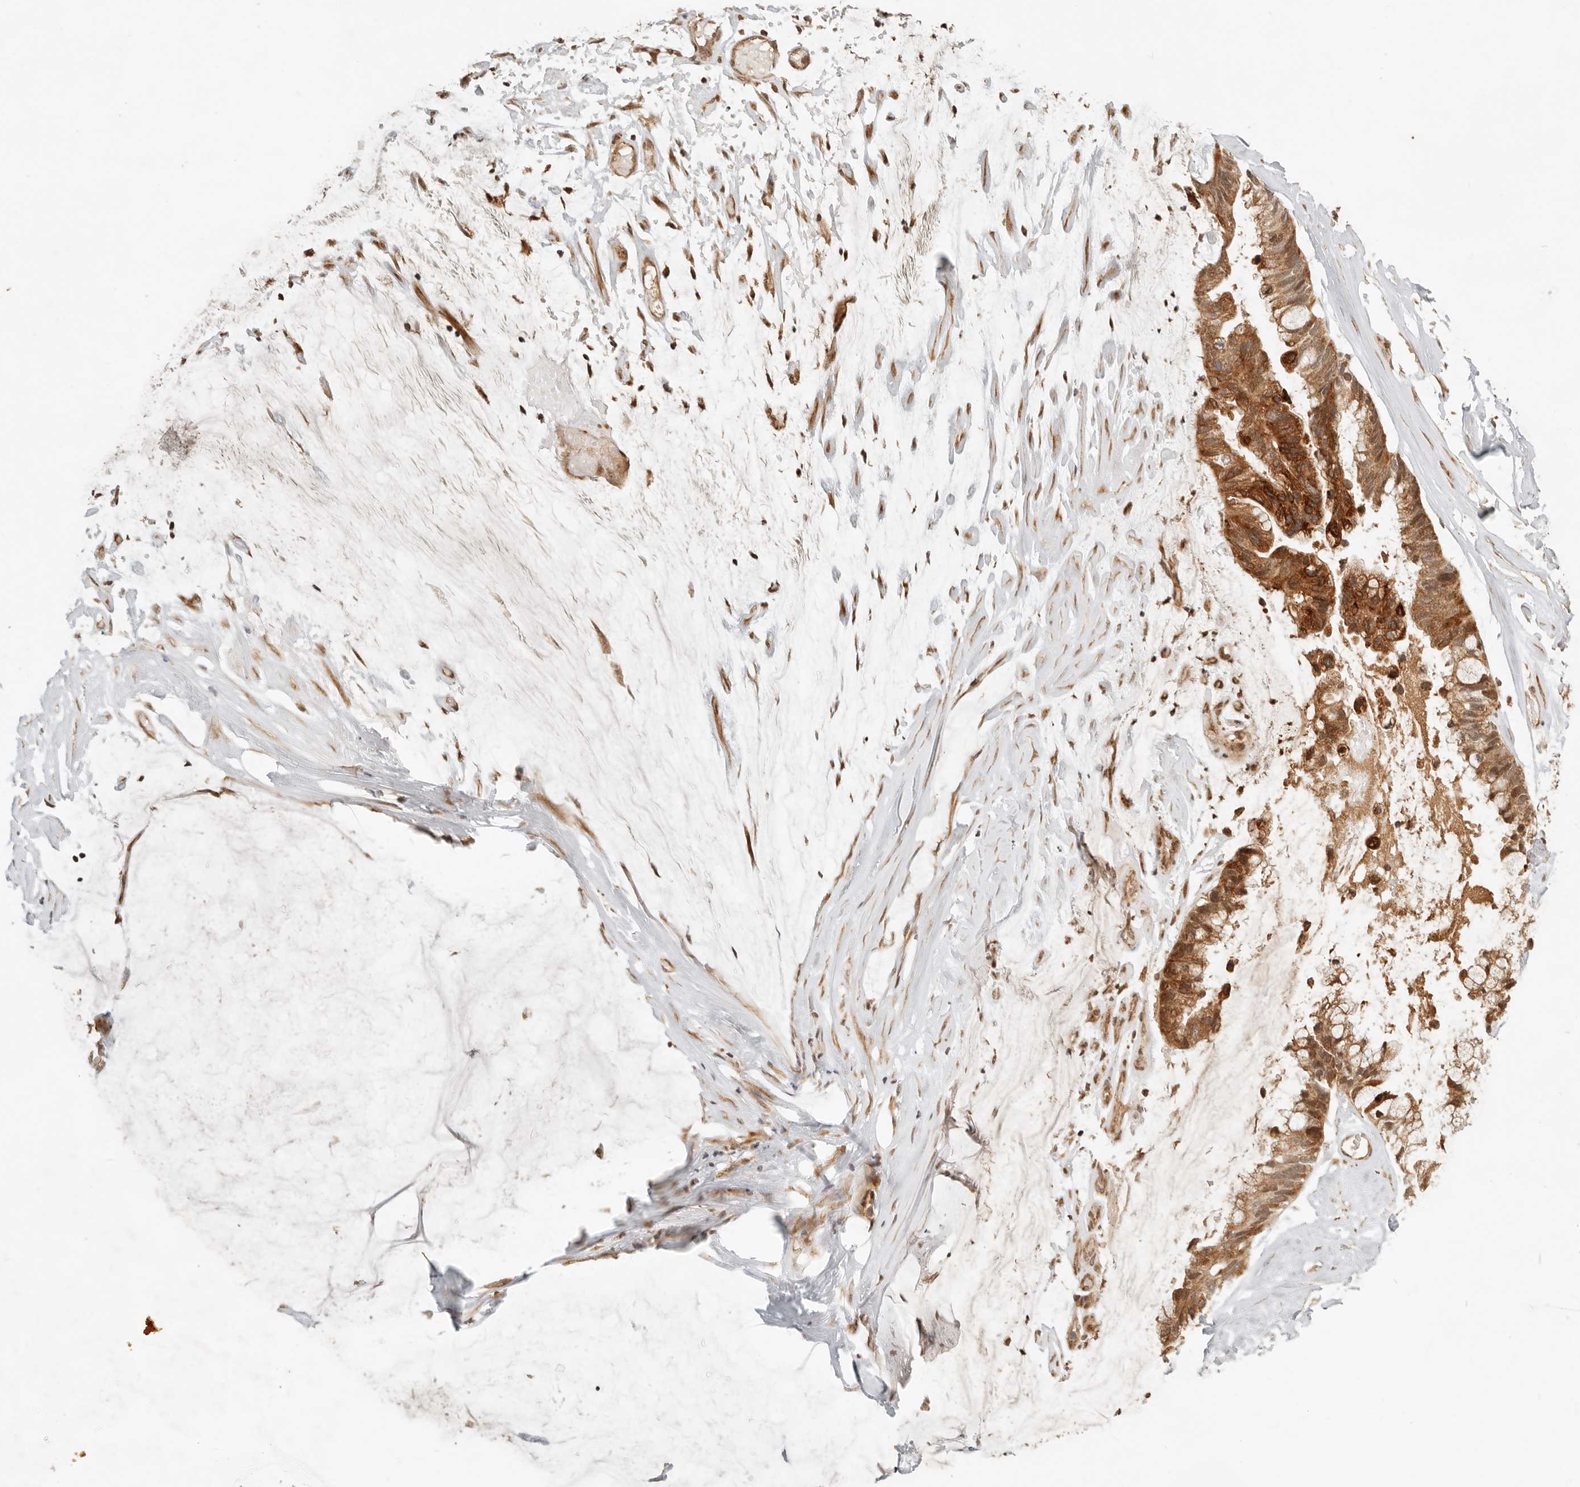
{"staining": {"intensity": "moderate", "quantity": ">75%", "location": "cytoplasmic/membranous"}, "tissue": "ovarian cancer", "cell_type": "Tumor cells", "image_type": "cancer", "snomed": [{"axis": "morphology", "description": "Cystadenocarcinoma, mucinous, NOS"}, {"axis": "topography", "description": "Ovary"}], "caption": "Moderate cytoplasmic/membranous positivity is appreciated in approximately >75% of tumor cells in ovarian cancer (mucinous cystadenocarcinoma). (DAB (3,3'-diaminobenzidine) IHC with brightfield microscopy, high magnification).", "gene": "BAALC", "patient": {"sex": "female", "age": 39}}